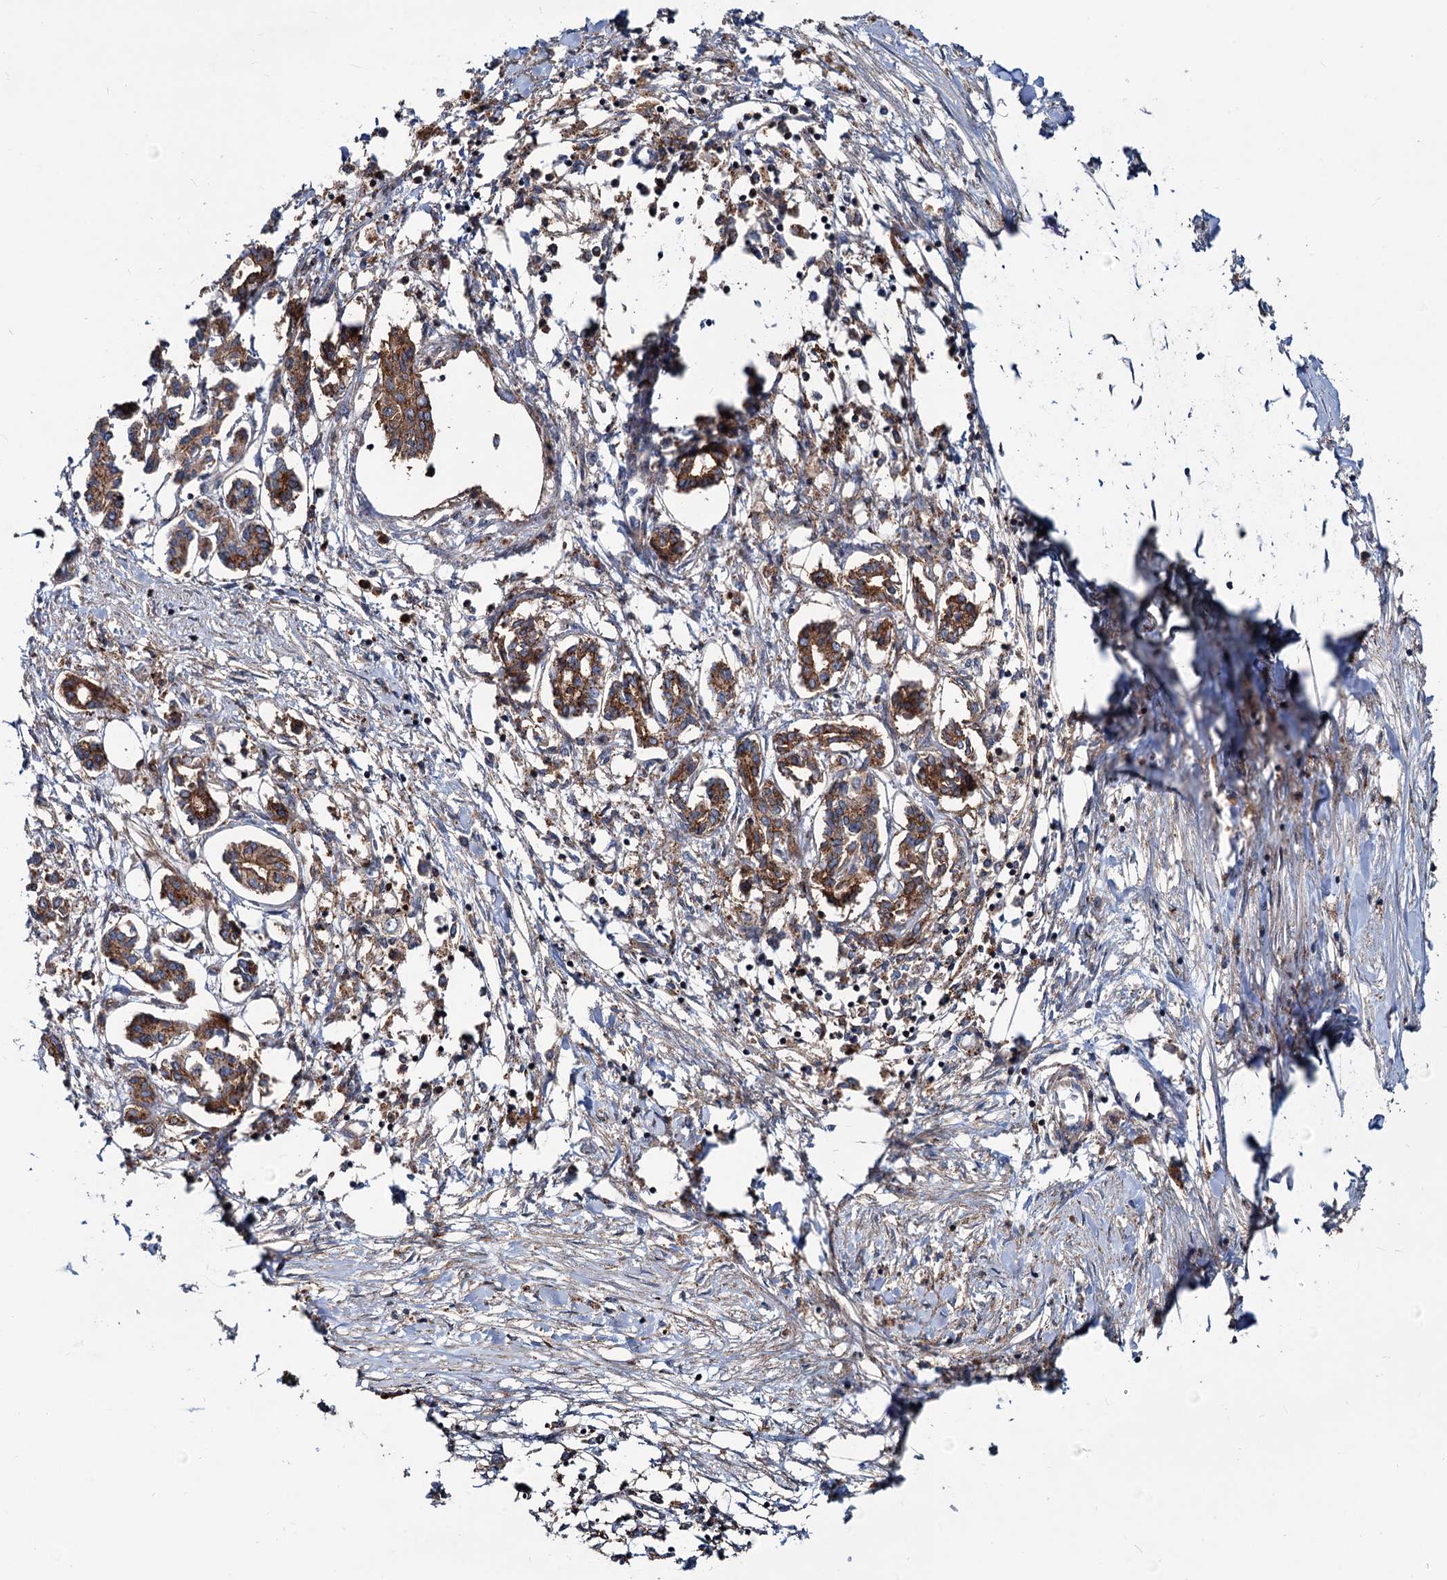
{"staining": {"intensity": "moderate", "quantity": ">75%", "location": "cytoplasmic/membranous"}, "tissue": "pancreatic cancer", "cell_type": "Tumor cells", "image_type": "cancer", "snomed": [{"axis": "morphology", "description": "Adenocarcinoma, NOS"}, {"axis": "topography", "description": "Pancreas"}], "caption": "There is medium levels of moderate cytoplasmic/membranous staining in tumor cells of pancreatic adenocarcinoma, as demonstrated by immunohistochemical staining (brown color).", "gene": "PSEN1", "patient": {"sex": "female", "age": 50}}